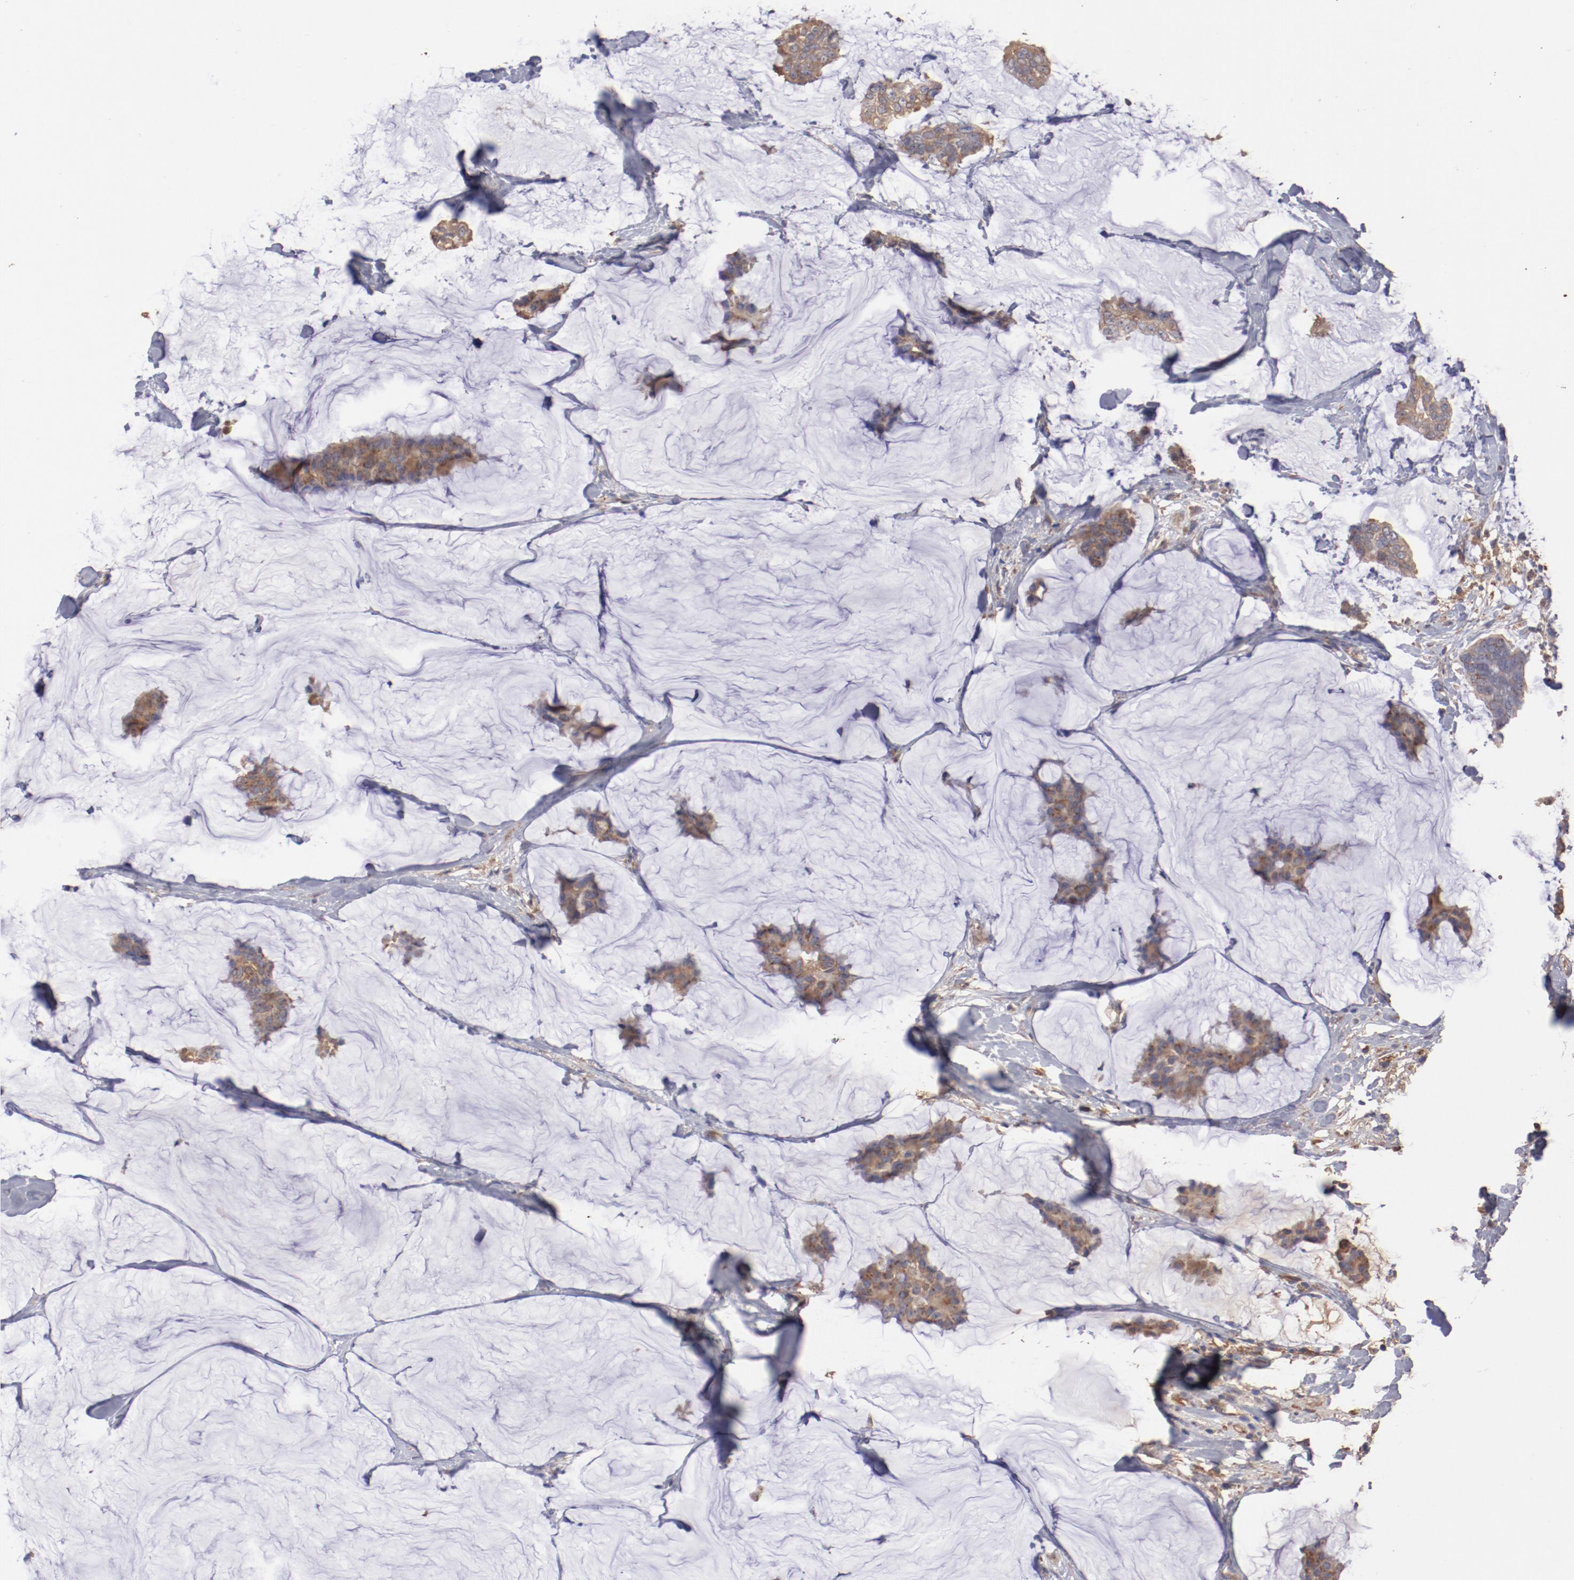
{"staining": {"intensity": "moderate", "quantity": ">75%", "location": "cytoplasmic/membranous"}, "tissue": "breast cancer", "cell_type": "Tumor cells", "image_type": "cancer", "snomed": [{"axis": "morphology", "description": "Duct carcinoma"}, {"axis": "topography", "description": "Breast"}], "caption": "Immunohistochemical staining of human breast cancer demonstrates medium levels of moderate cytoplasmic/membranous expression in approximately >75% of tumor cells.", "gene": "NFKBIE", "patient": {"sex": "female", "age": 93}}